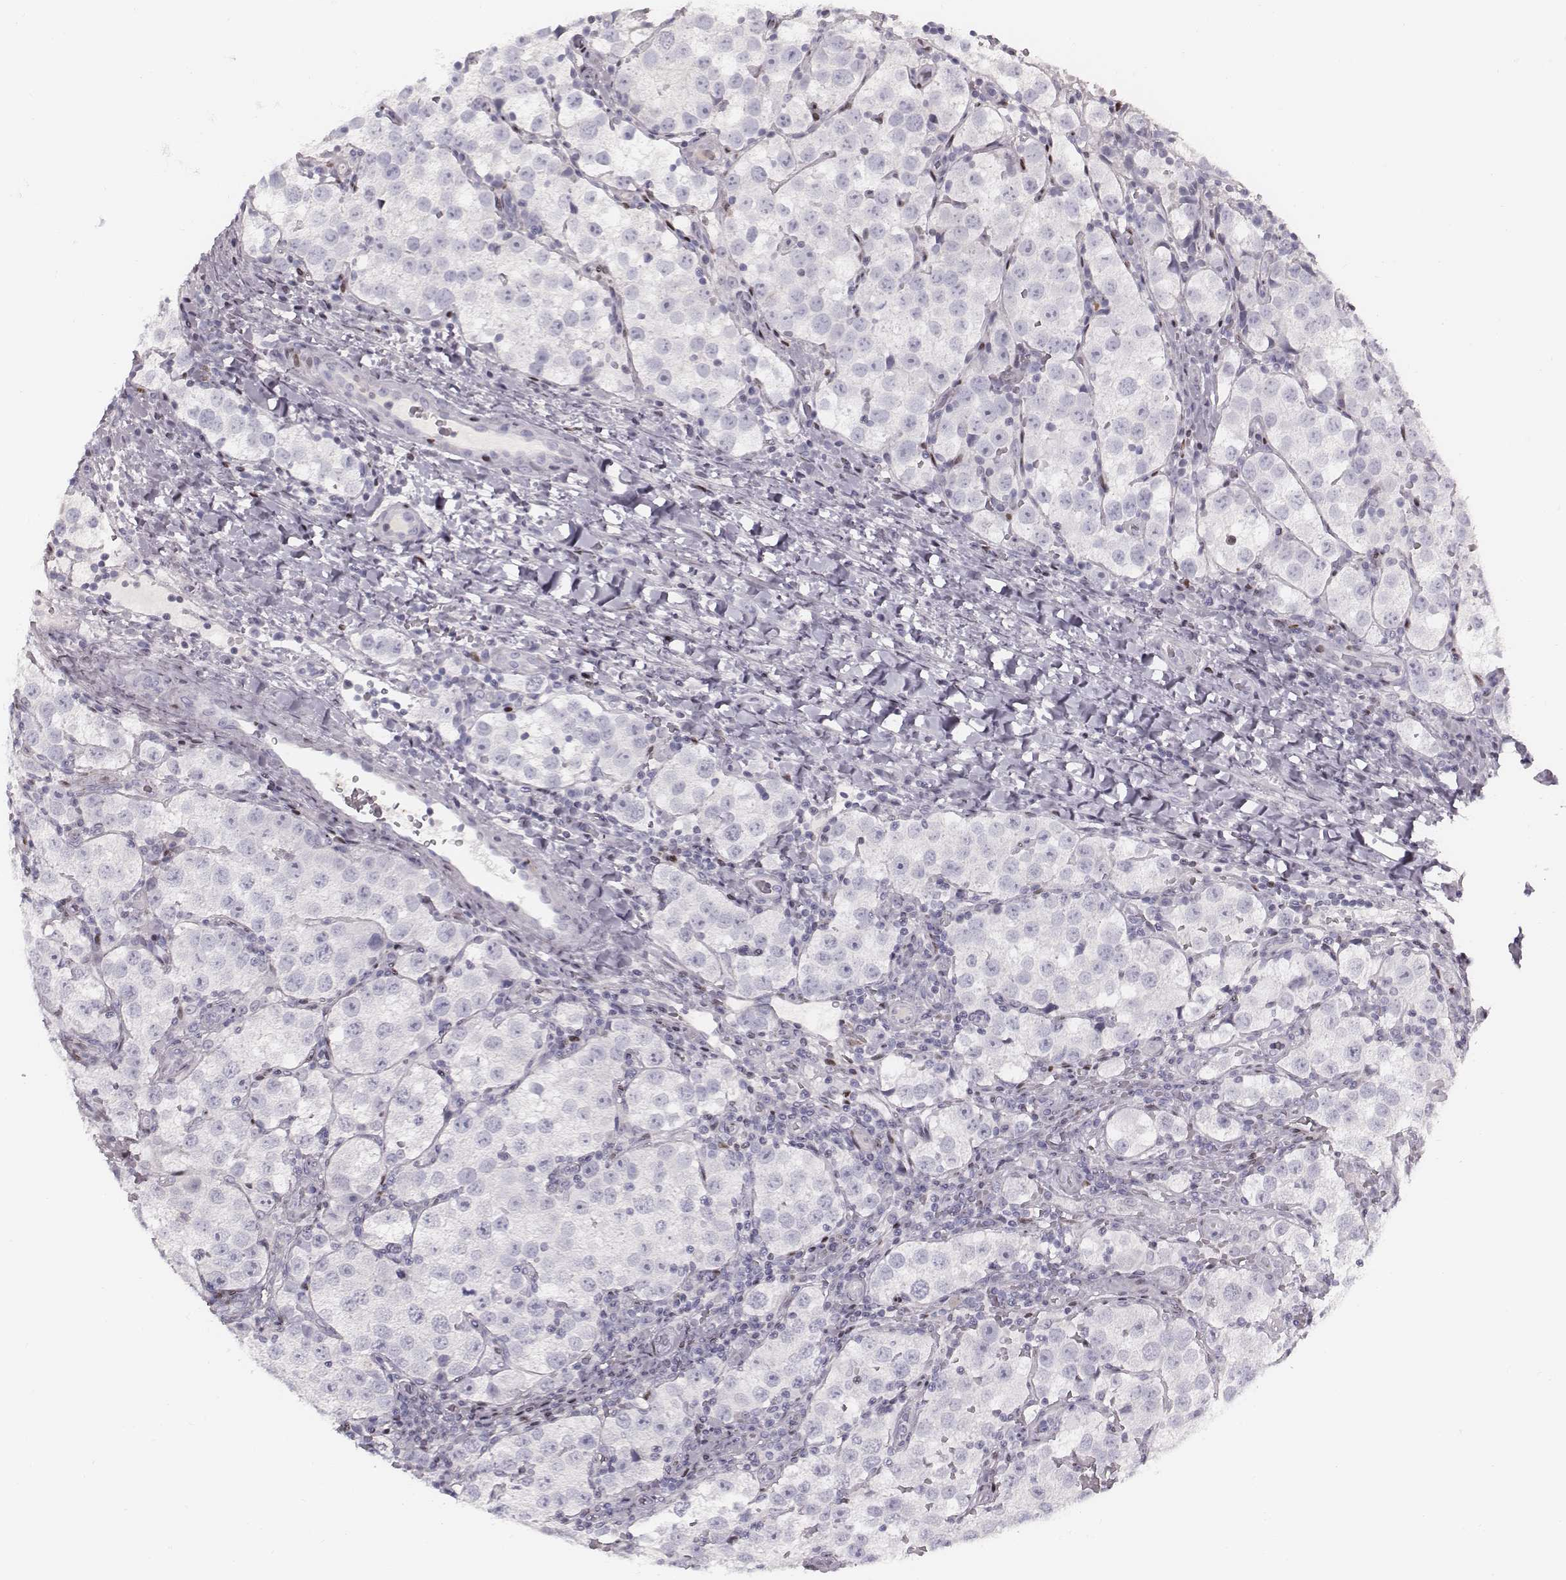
{"staining": {"intensity": "negative", "quantity": "none", "location": "none"}, "tissue": "testis cancer", "cell_type": "Tumor cells", "image_type": "cancer", "snomed": [{"axis": "morphology", "description": "Seminoma, NOS"}, {"axis": "topography", "description": "Testis"}], "caption": "Histopathology image shows no significant protein positivity in tumor cells of seminoma (testis).", "gene": "NDC1", "patient": {"sex": "male", "age": 37}}